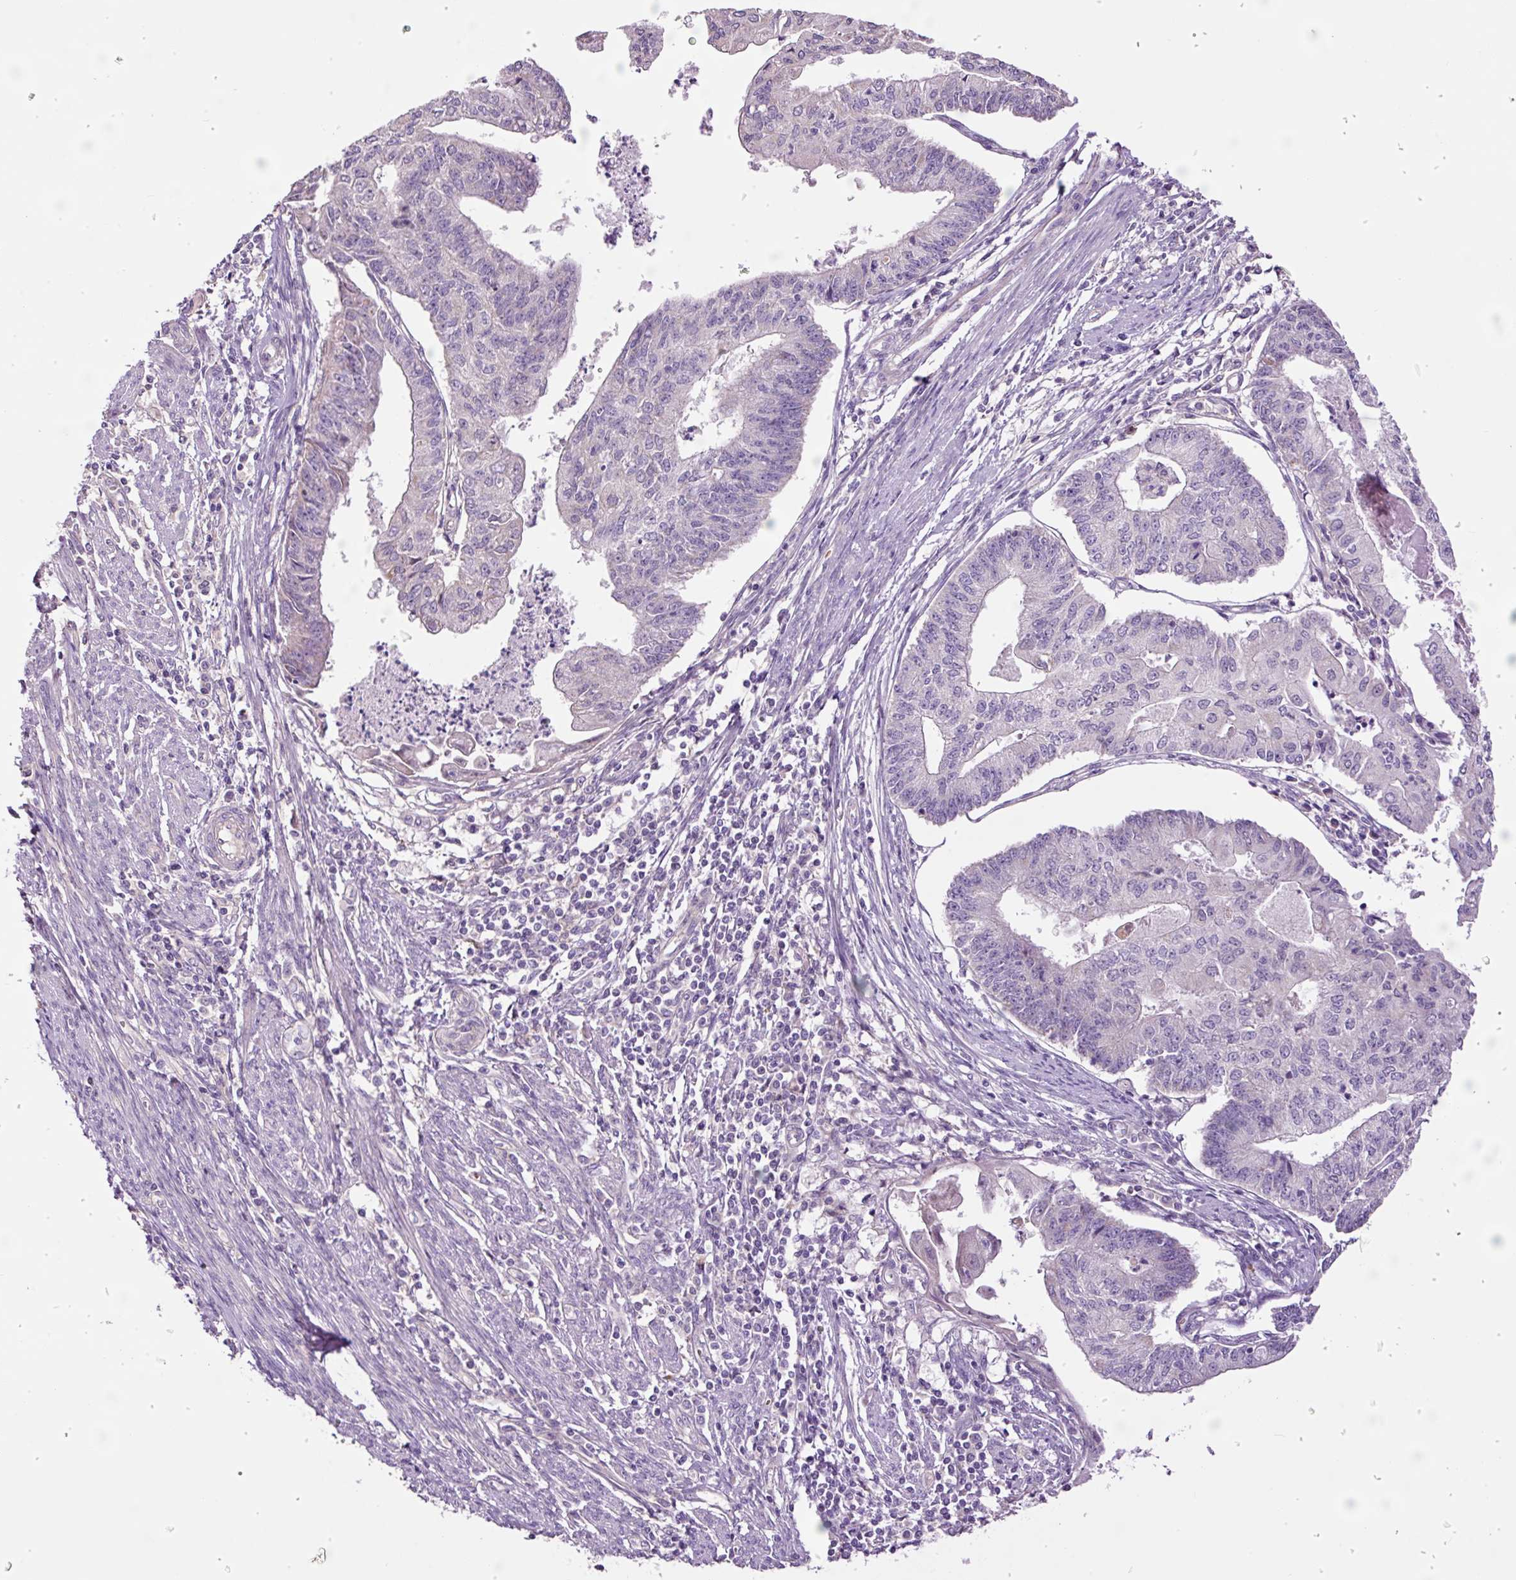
{"staining": {"intensity": "negative", "quantity": "none", "location": "none"}, "tissue": "endometrial cancer", "cell_type": "Tumor cells", "image_type": "cancer", "snomed": [{"axis": "morphology", "description": "Adenocarcinoma, NOS"}, {"axis": "topography", "description": "Endometrium"}], "caption": "The micrograph reveals no significant positivity in tumor cells of endometrial adenocarcinoma. (Immunohistochemistry (ihc), brightfield microscopy, high magnification).", "gene": "TMEM235", "patient": {"sex": "female", "age": 56}}